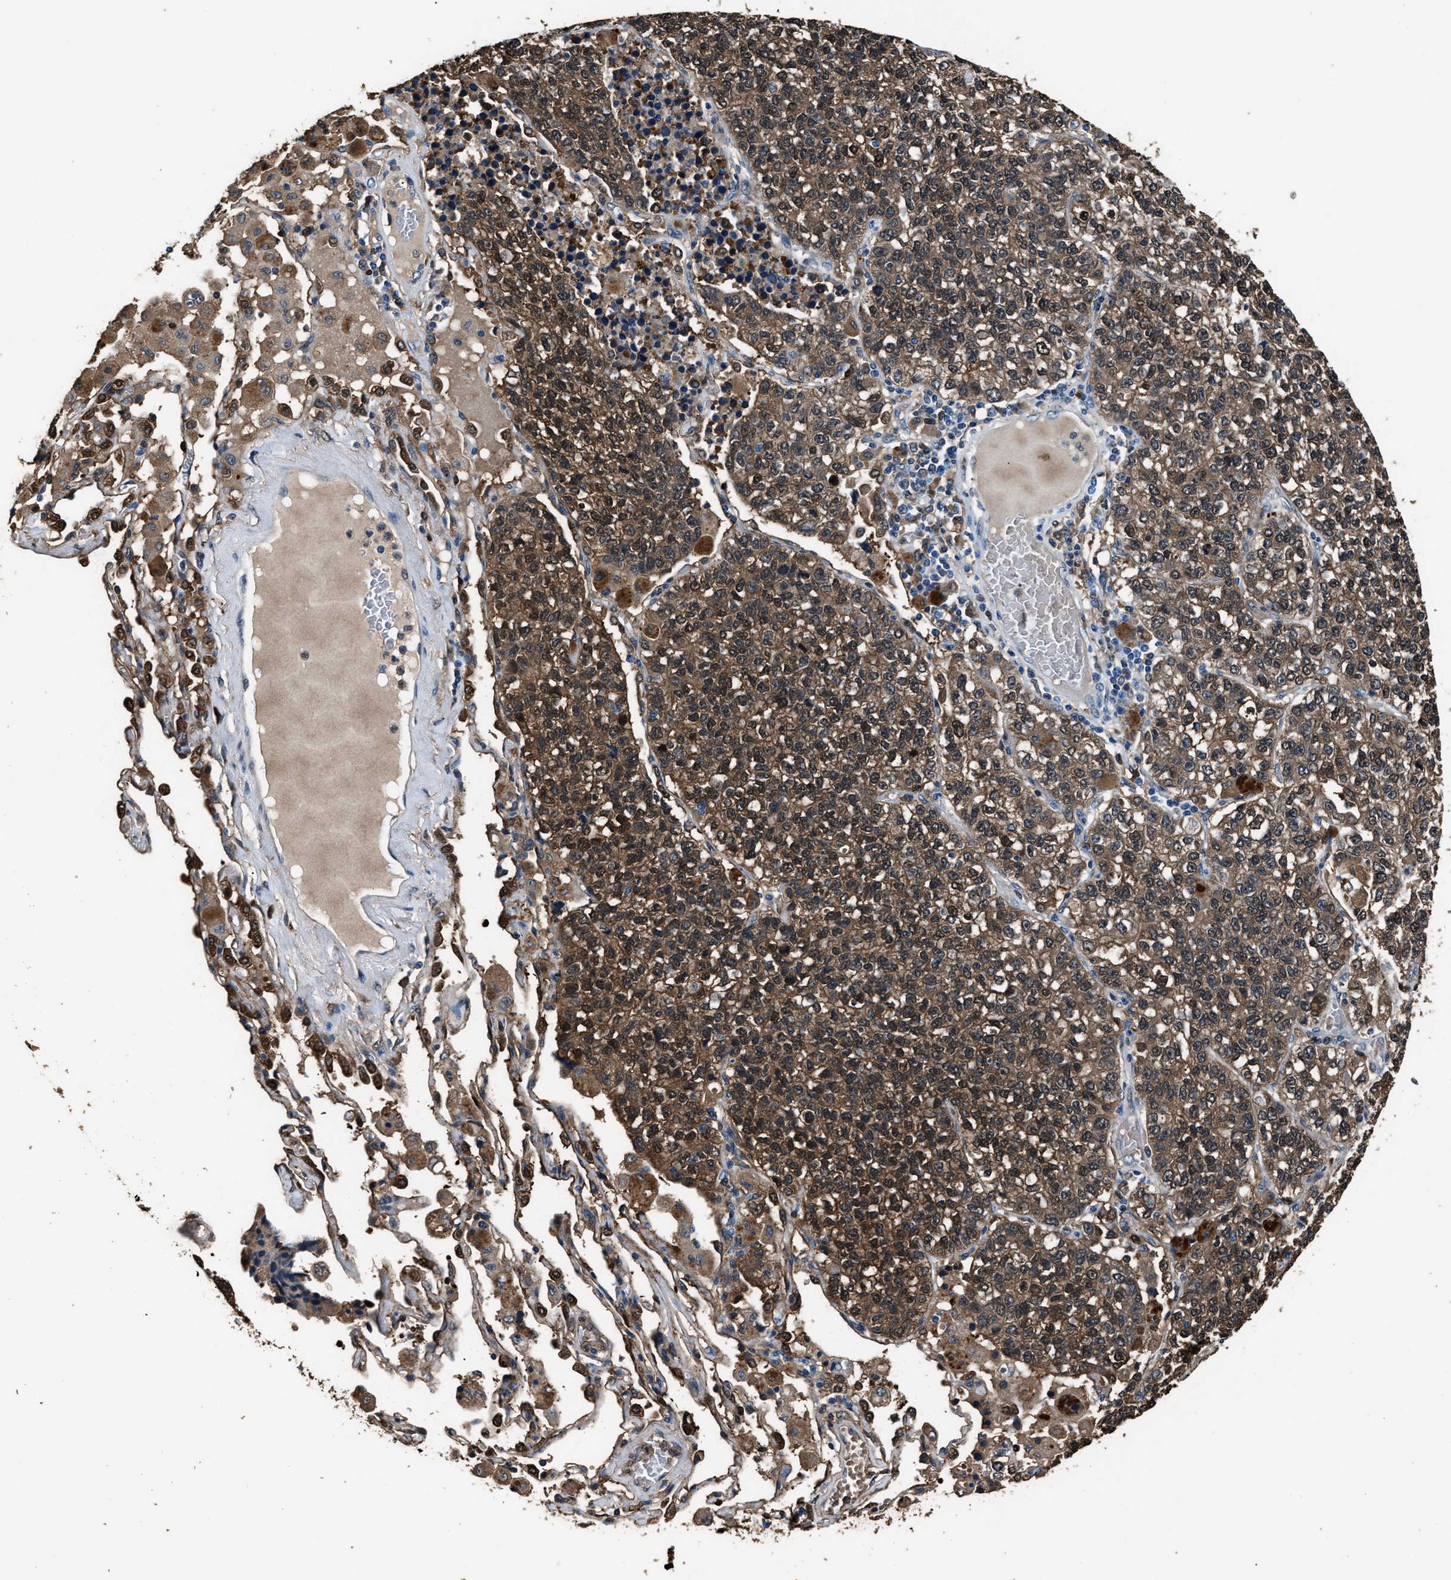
{"staining": {"intensity": "moderate", "quantity": ">75%", "location": "cytoplasmic/membranous"}, "tissue": "lung cancer", "cell_type": "Tumor cells", "image_type": "cancer", "snomed": [{"axis": "morphology", "description": "Adenocarcinoma, NOS"}, {"axis": "topography", "description": "Lung"}], "caption": "Lung adenocarcinoma was stained to show a protein in brown. There is medium levels of moderate cytoplasmic/membranous staining in about >75% of tumor cells.", "gene": "GSTP1", "patient": {"sex": "male", "age": 49}}